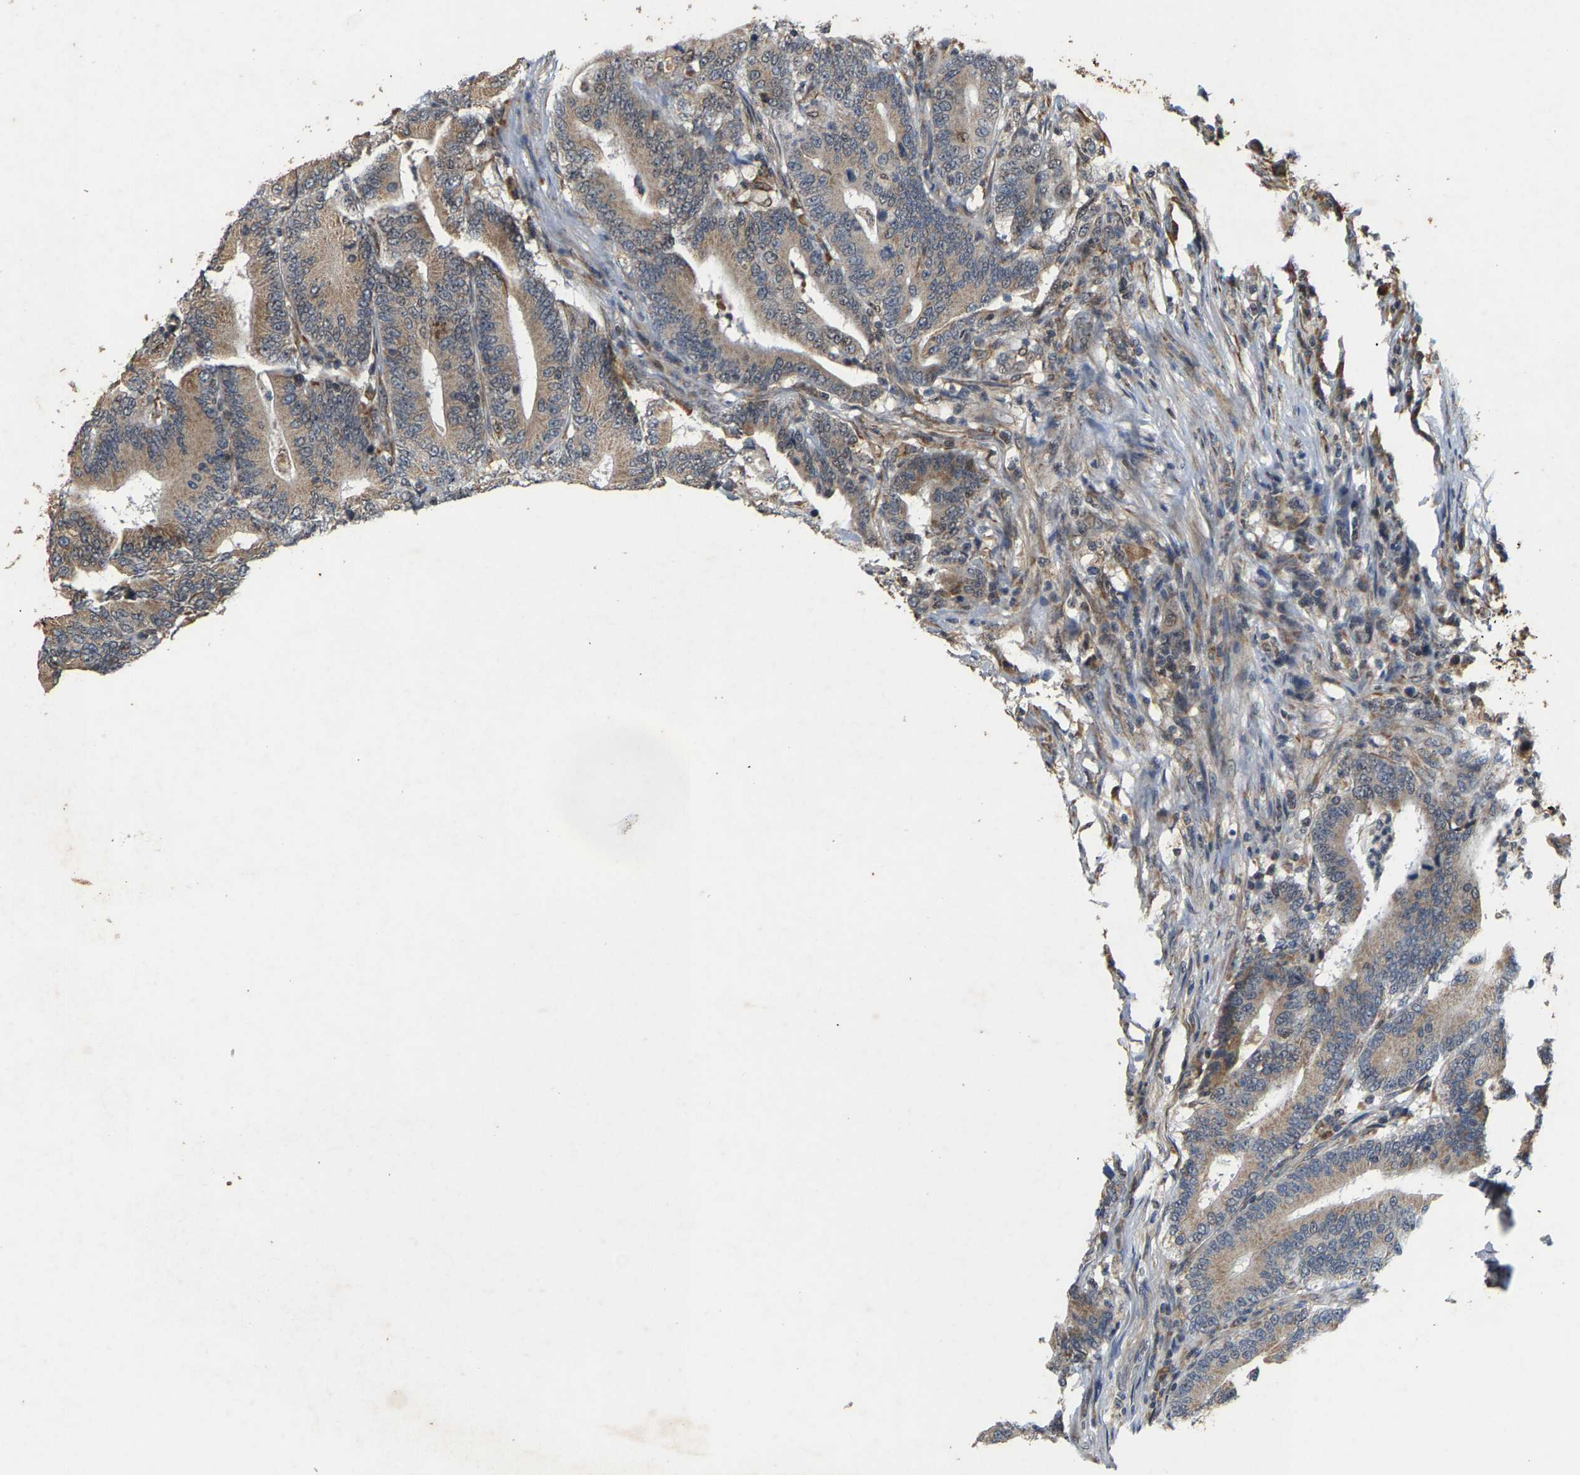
{"staining": {"intensity": "weak", "quantity": "25%-75%", "location": "cytoplasmic/membranous"}, "tissue": "colorectal cancer", "cell_type": "Tumor cells", "image_type": "cancer", "snomed": [{"axis": "morphology", "description": "Adenocarcinoma, NOS"}, {"axis": "topography", "description": "Colon"}], "caption": "Immunohistochemistry staining of adenocarcinoma (colorectal), which shows low levels of weak cytoplasmic/membranous positivity in about 25%-75% of tumor cells indicating weak cytoplasmic/membranous protein expression. The staining was performed using DAB (3,3'-diaminobenzidine) (brown) for protein detection and nuclei were counterstained in hematoxylin (blue).", "gene": "CIDEC", "patient": {"sex": "female", "age": 66}}